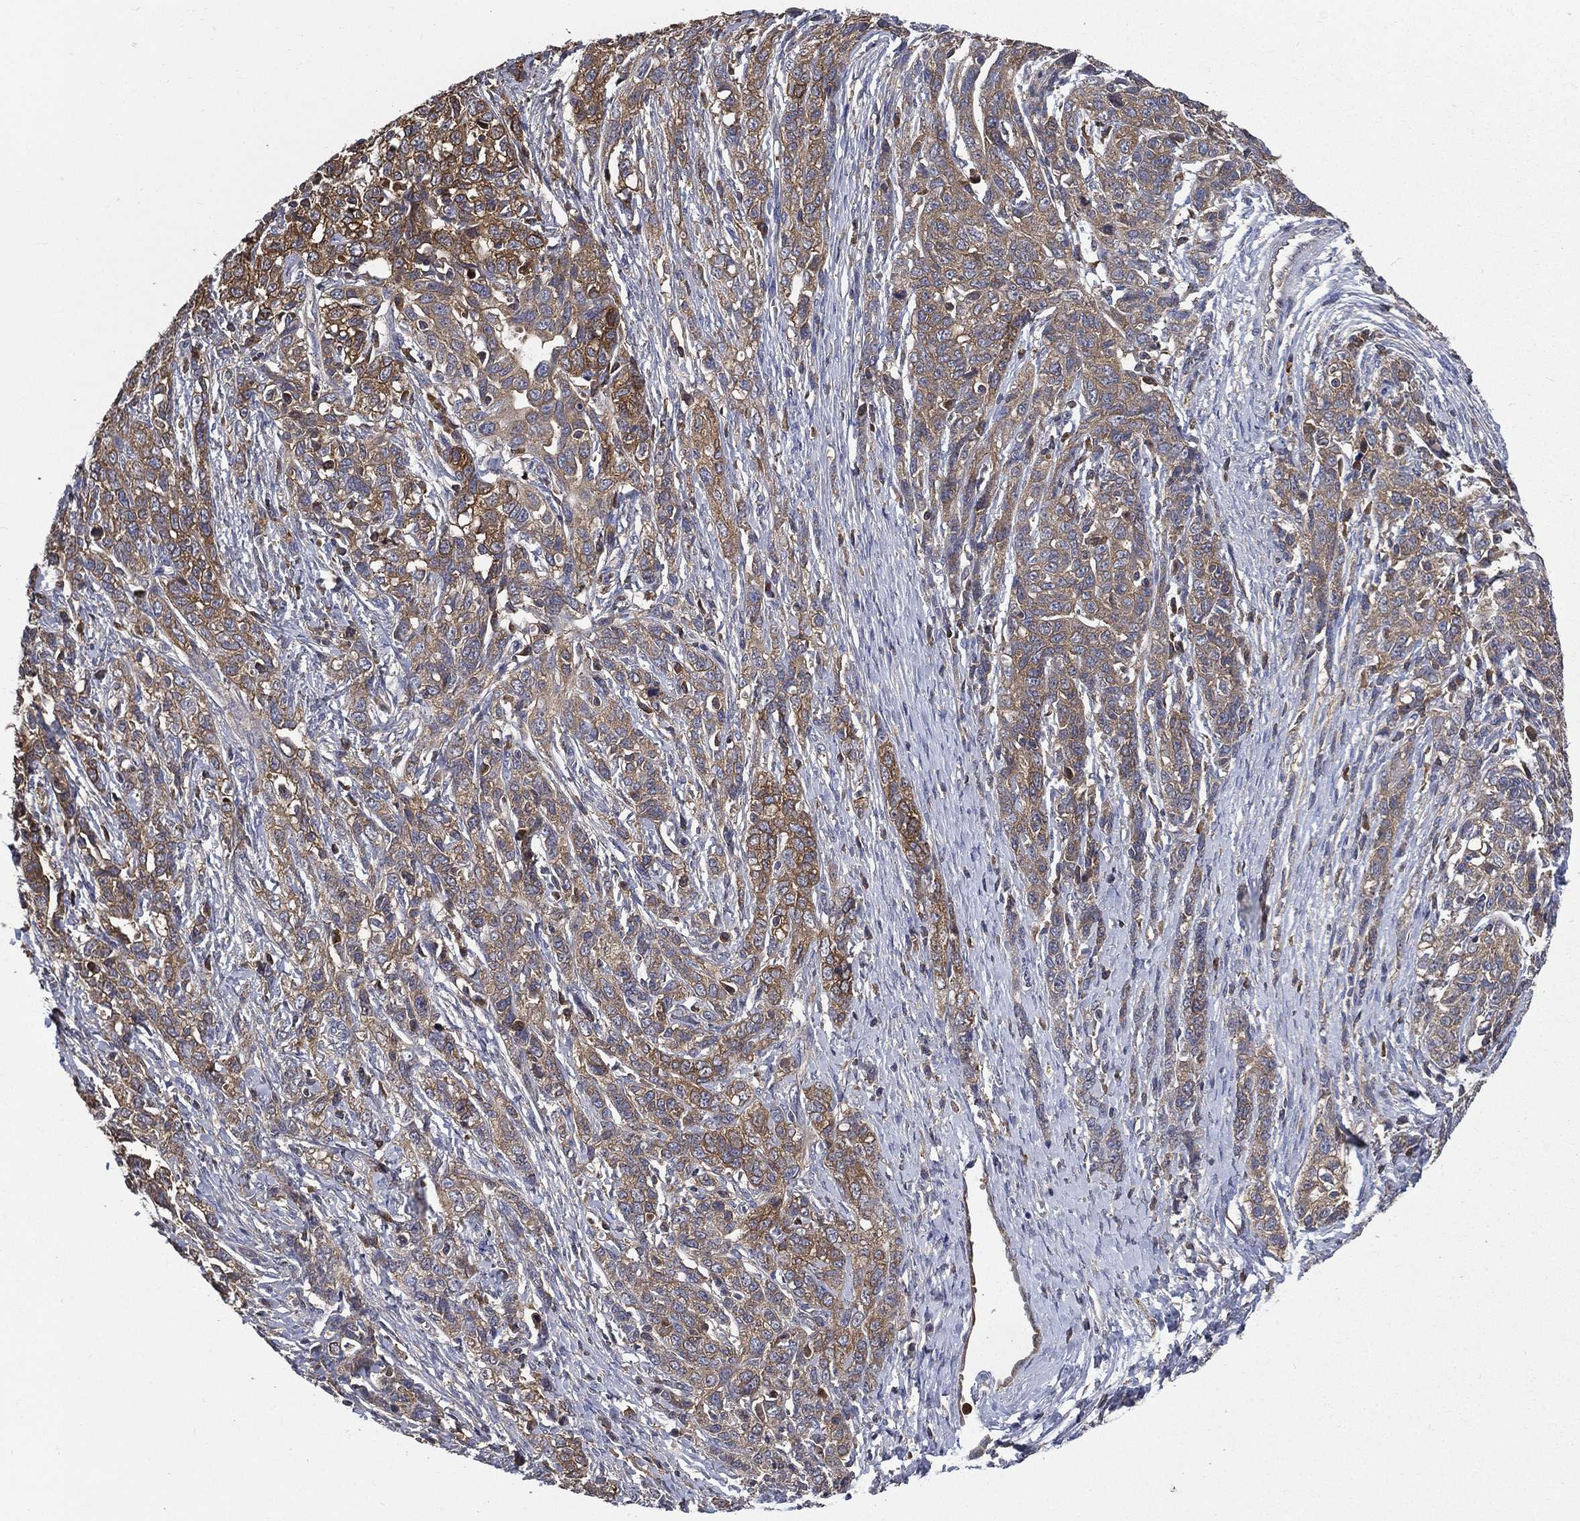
{"staining": {"intensity": "strong", "quantity": "25%-75%", "location": "cytoplasmic/membranous"}, "tissue": "ovarian cancer", "cell_type": "Tumor cells", "image_type": "cancer", "snomed": [{"axis": "morphology", "description": "Cystadenocarcinoma, serous, NOS"}, {"axis": "topography", "description": "Ovary"}], "caption": "Immunohistochemistry photomicrograph of neoplastic tissue: ovarian cancer (serous cystadenocarcinoma) stained using immunohistochemistry (IHC) reveals high levels of strong protein expression localized specifically in the cytoplasmic/membranous of tumor cells, appearing as a cytoplasmic/membranous brown color.", "gene": "SMPD3", "patient": {"sex": "female", "age": 71}}